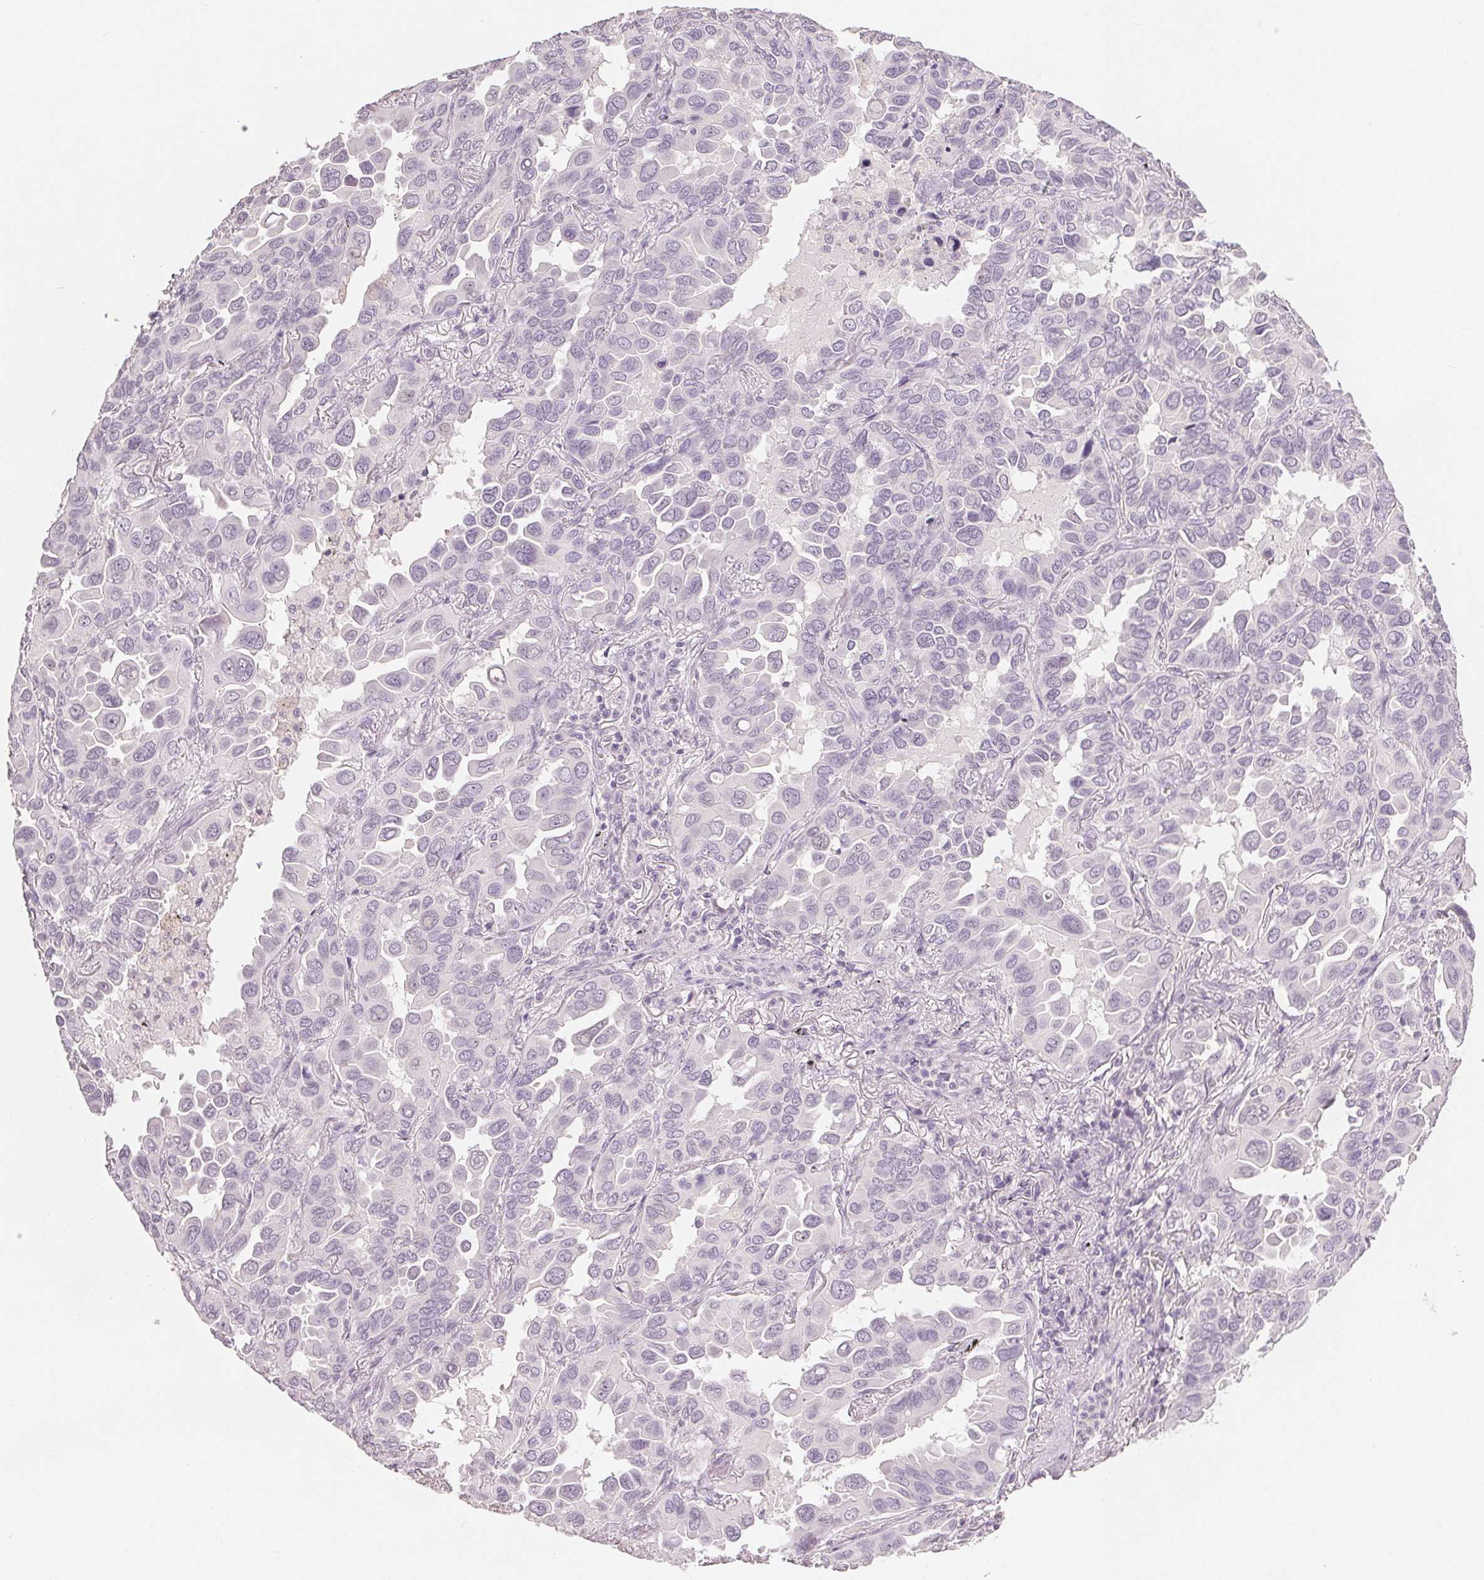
{"staining": {"intensity": "negative", "quantity": "none", "location": "none"}, "tissue": "lung cancer", "cell_type": "Tumor cells", "image_type": "cancer", "snomed": [{"axis": "morphology", "description": "Adenocarcinoma, NOS"}, {"axis": "topography", "description": "Lung"}], "caption": "This is an immunohistochemistry (IHC) image of human lung cancer (adenocarcinoma). There is no staining in tumor cells.", "gene": "SLC27A5", "patient": {"sex": "male", "age": 64}}